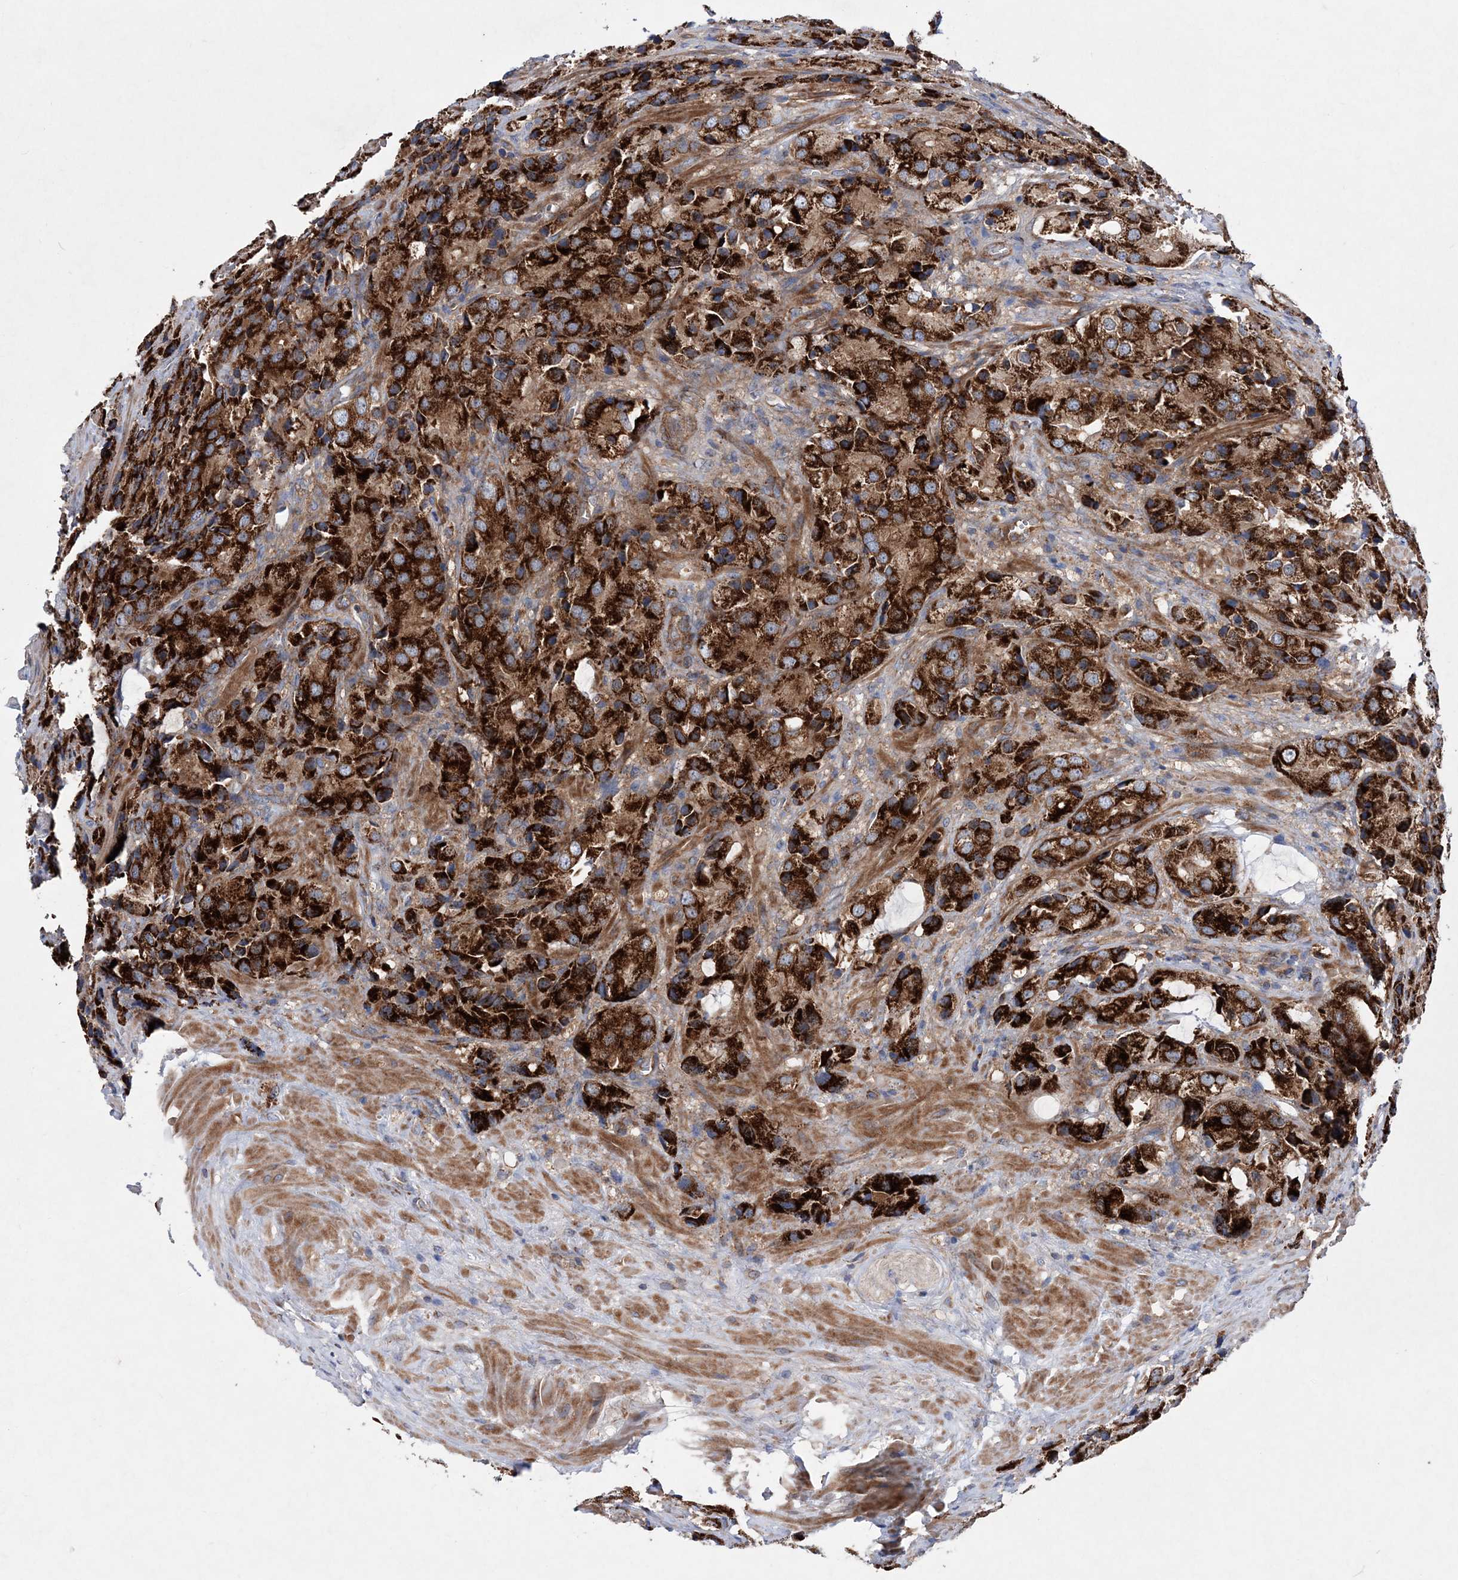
{"staining": {"intensity": "strong", "quantity": ">75%", "location": "cytoplasmic/membranous"}, "tissue": "prostate cancer", "cell_type": "Tumor cells", "image_type": "cancer", "snomed": [{"axis": "morphology", "description": "Adenocarcinoma, High grade"}, {"axis": "topography", "description": "Prostate"}], "caption": "Adenocarcinoma (high-grade) (prostate) tissue displays strong cytoplasmic/membranous expression in about >75% of tumor cells (brown staining indicates protein expression, while blue staining denotes nuclei).", "gene": "NGLY1", "patient": {"sex": "male", "age": 70}}